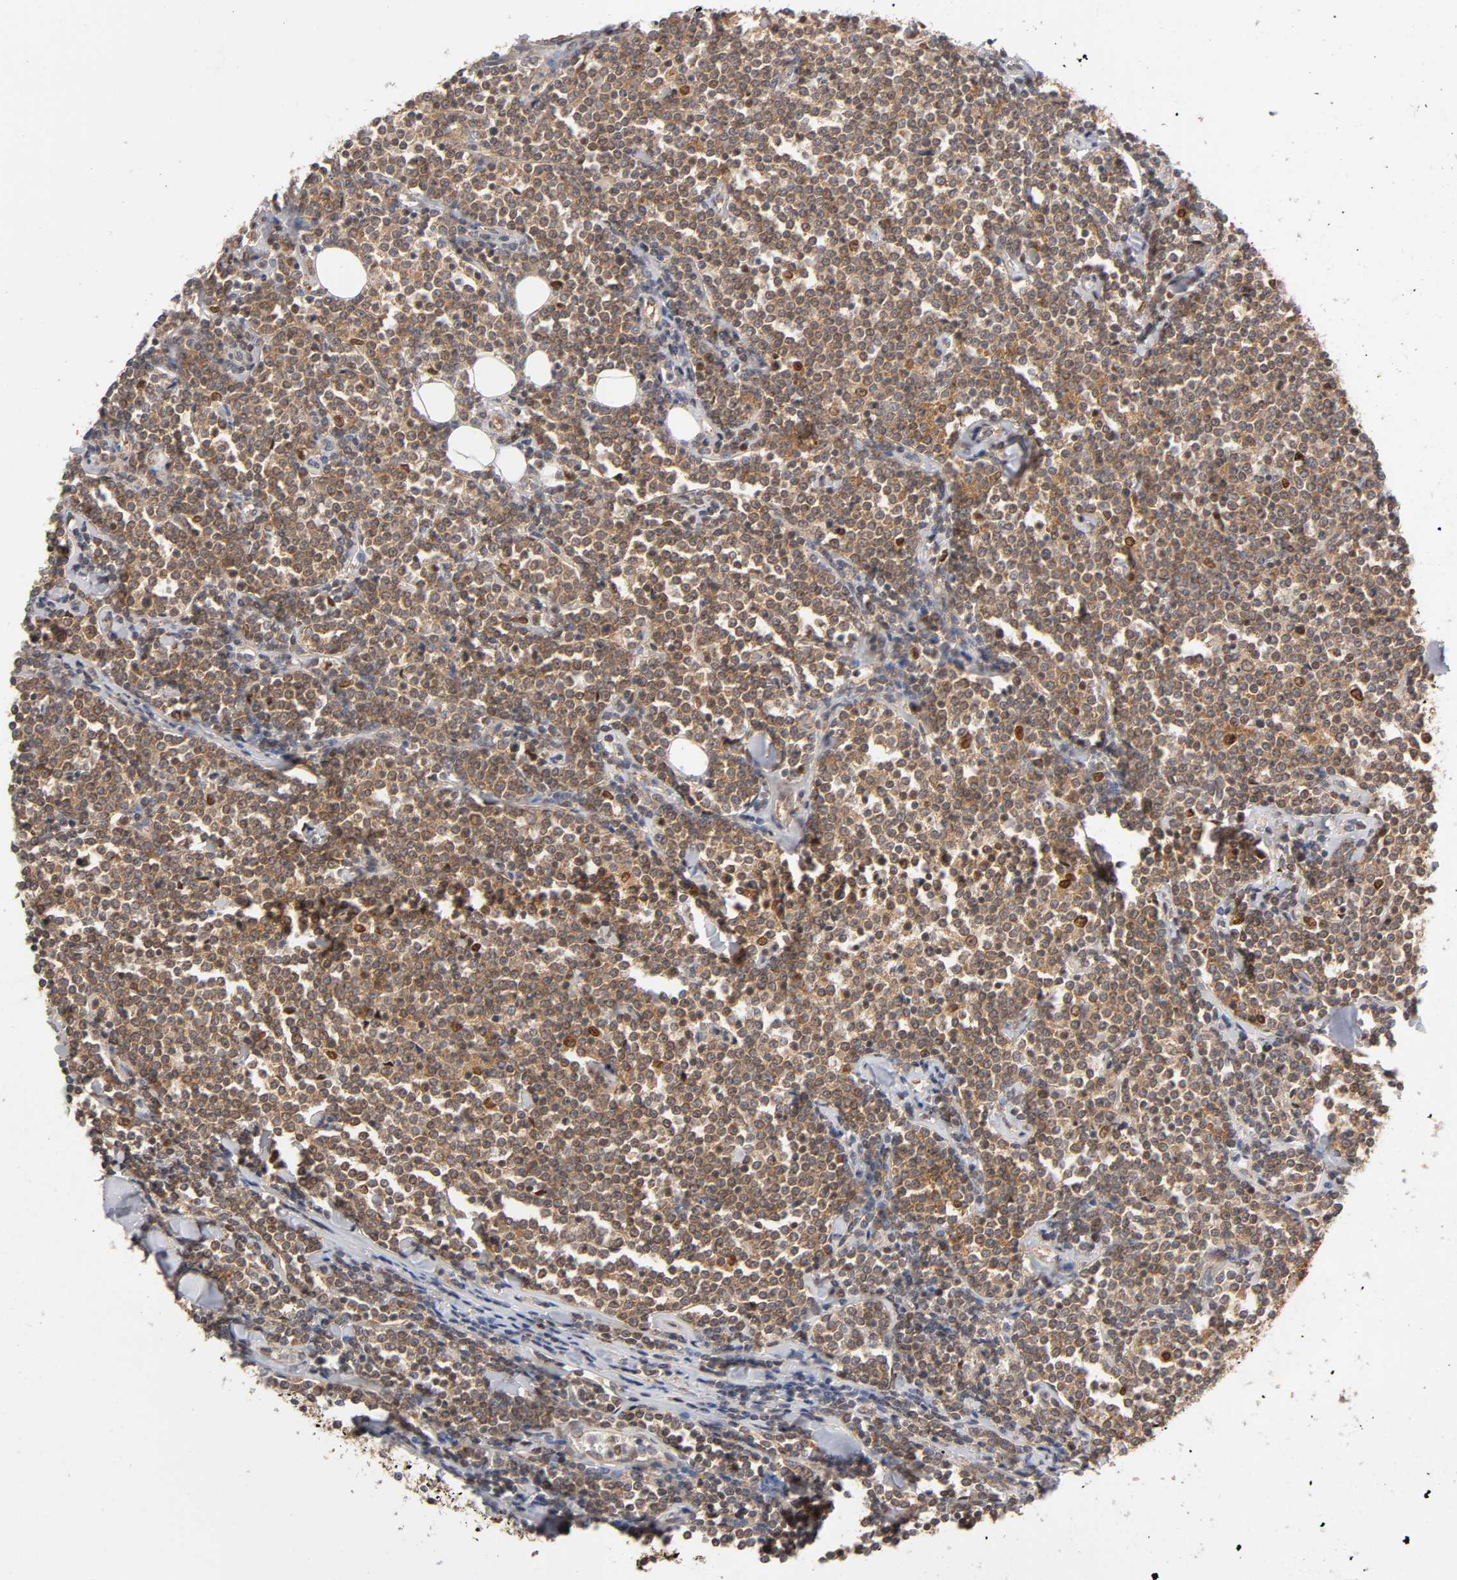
{"staining": {"intensity": "moderate", "quantity": ">75%", "location": "cytoplasmic/membranous"}, "tissue": "lymphoma", "cell_type": "Tumor cells", "image_type": "cancer", "snomed": [{"axis": "morphology", "description": "Malignant lymphoma, non-Hodgkin's type, Low grade"}, {"axis": "topography", "description": "Soft tissue"}], "caption": "Lymphoma tissue demonstrates moderate cytoplasmic/membranous staining in approximately >75% of tumor cells, visualized by immunohistochemistry.", "gene": "PAFAH1B1", "patient": {"sex": "male", "age": 92}}